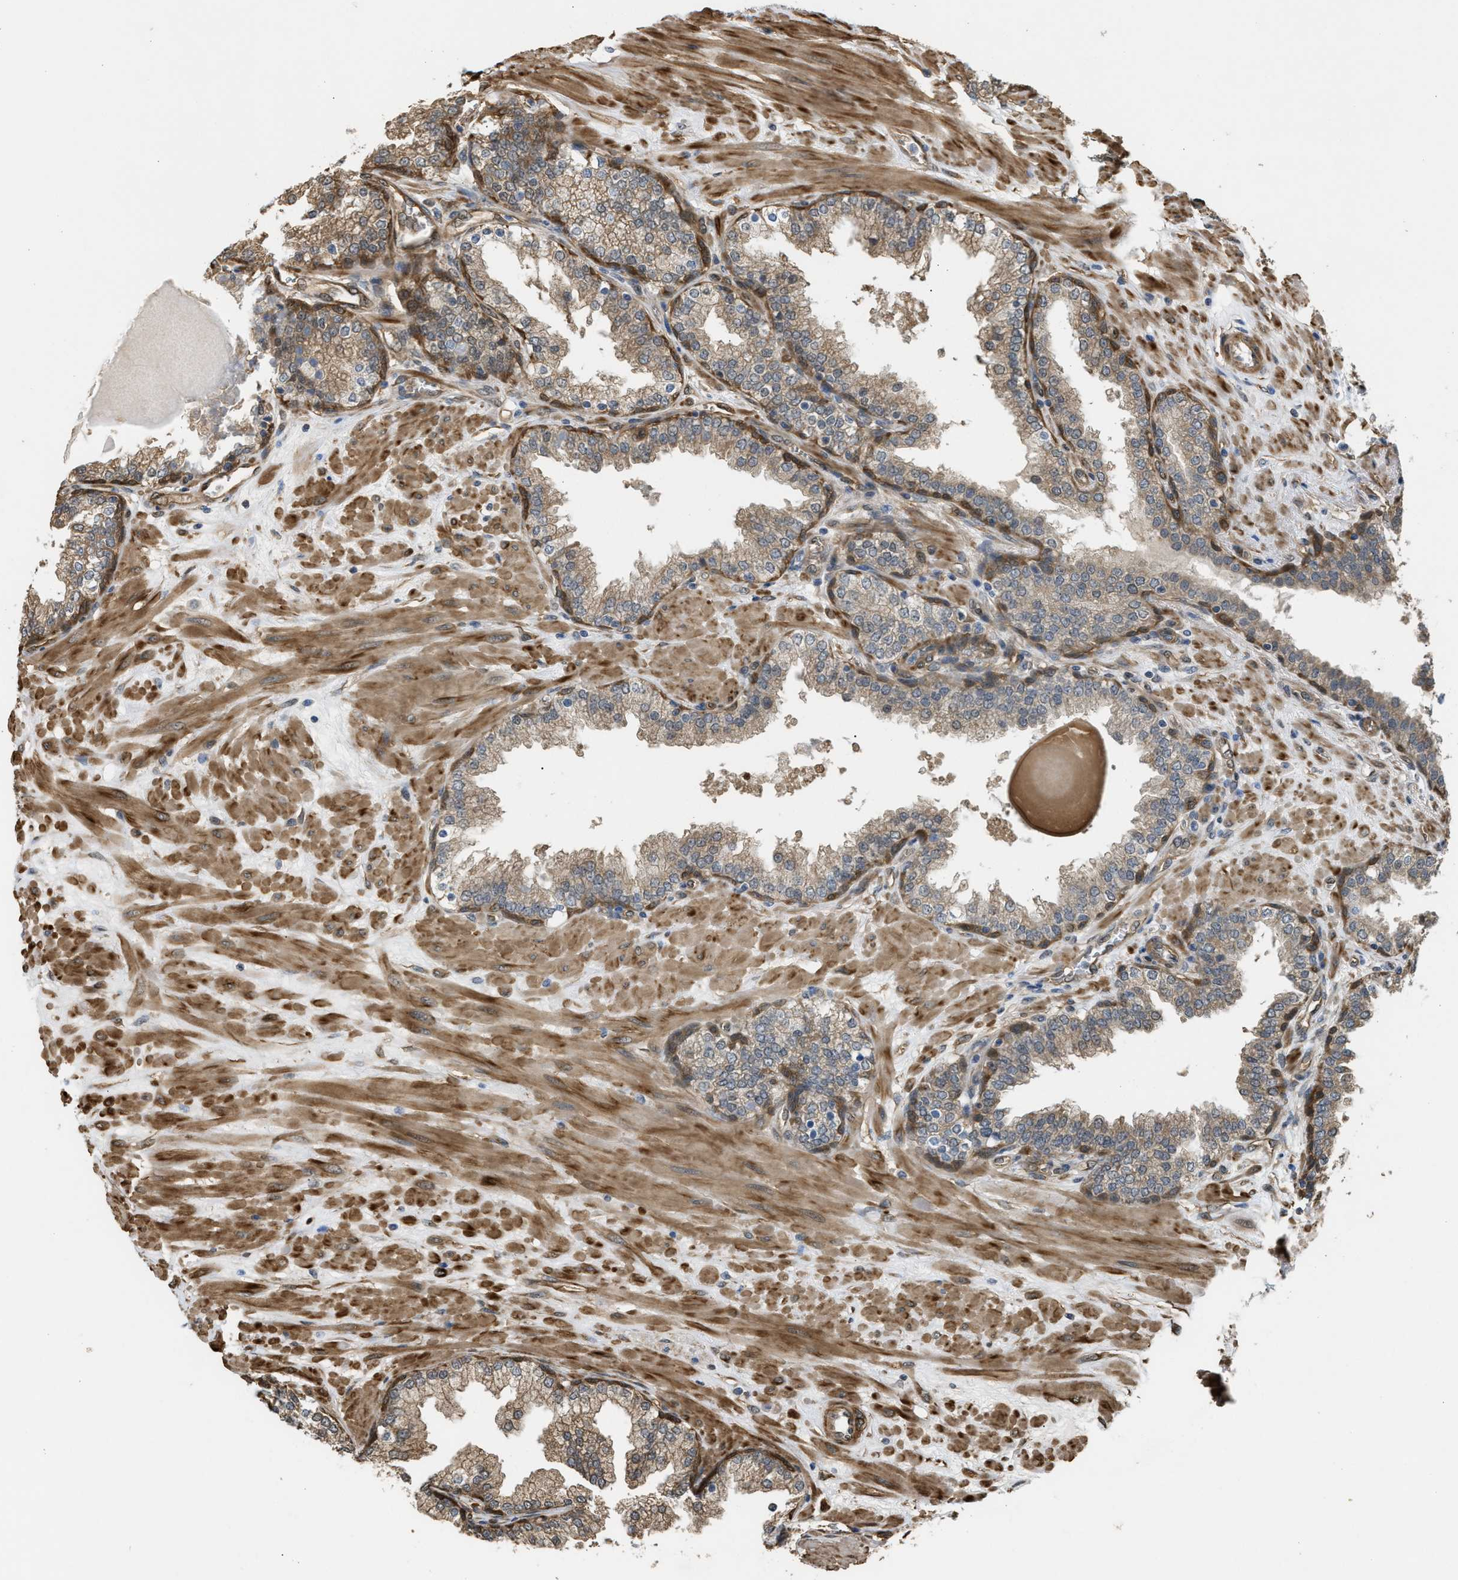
{"staining": {"intensity": "moderate", "quantity": "25%-75%", "location": "cytoplasmic/membranous"}, "tissue": "prostate", "cell_type": "Glandular cells", "image_type": "normal", "snomed": [{"axis": "morphology", "description": "Normal tissue, NOS"}, {"axis": "topography", "description": "Prostate"}], "caption": "Immunohistochemistry (IHC) of unremarkable human prostate displays medium levels of moderate cytoplasmic/membranous positivity in about 25%-75% of glandular cells.", "gene": "BAG3", "patient": {"sex": "male", "age": 51}}